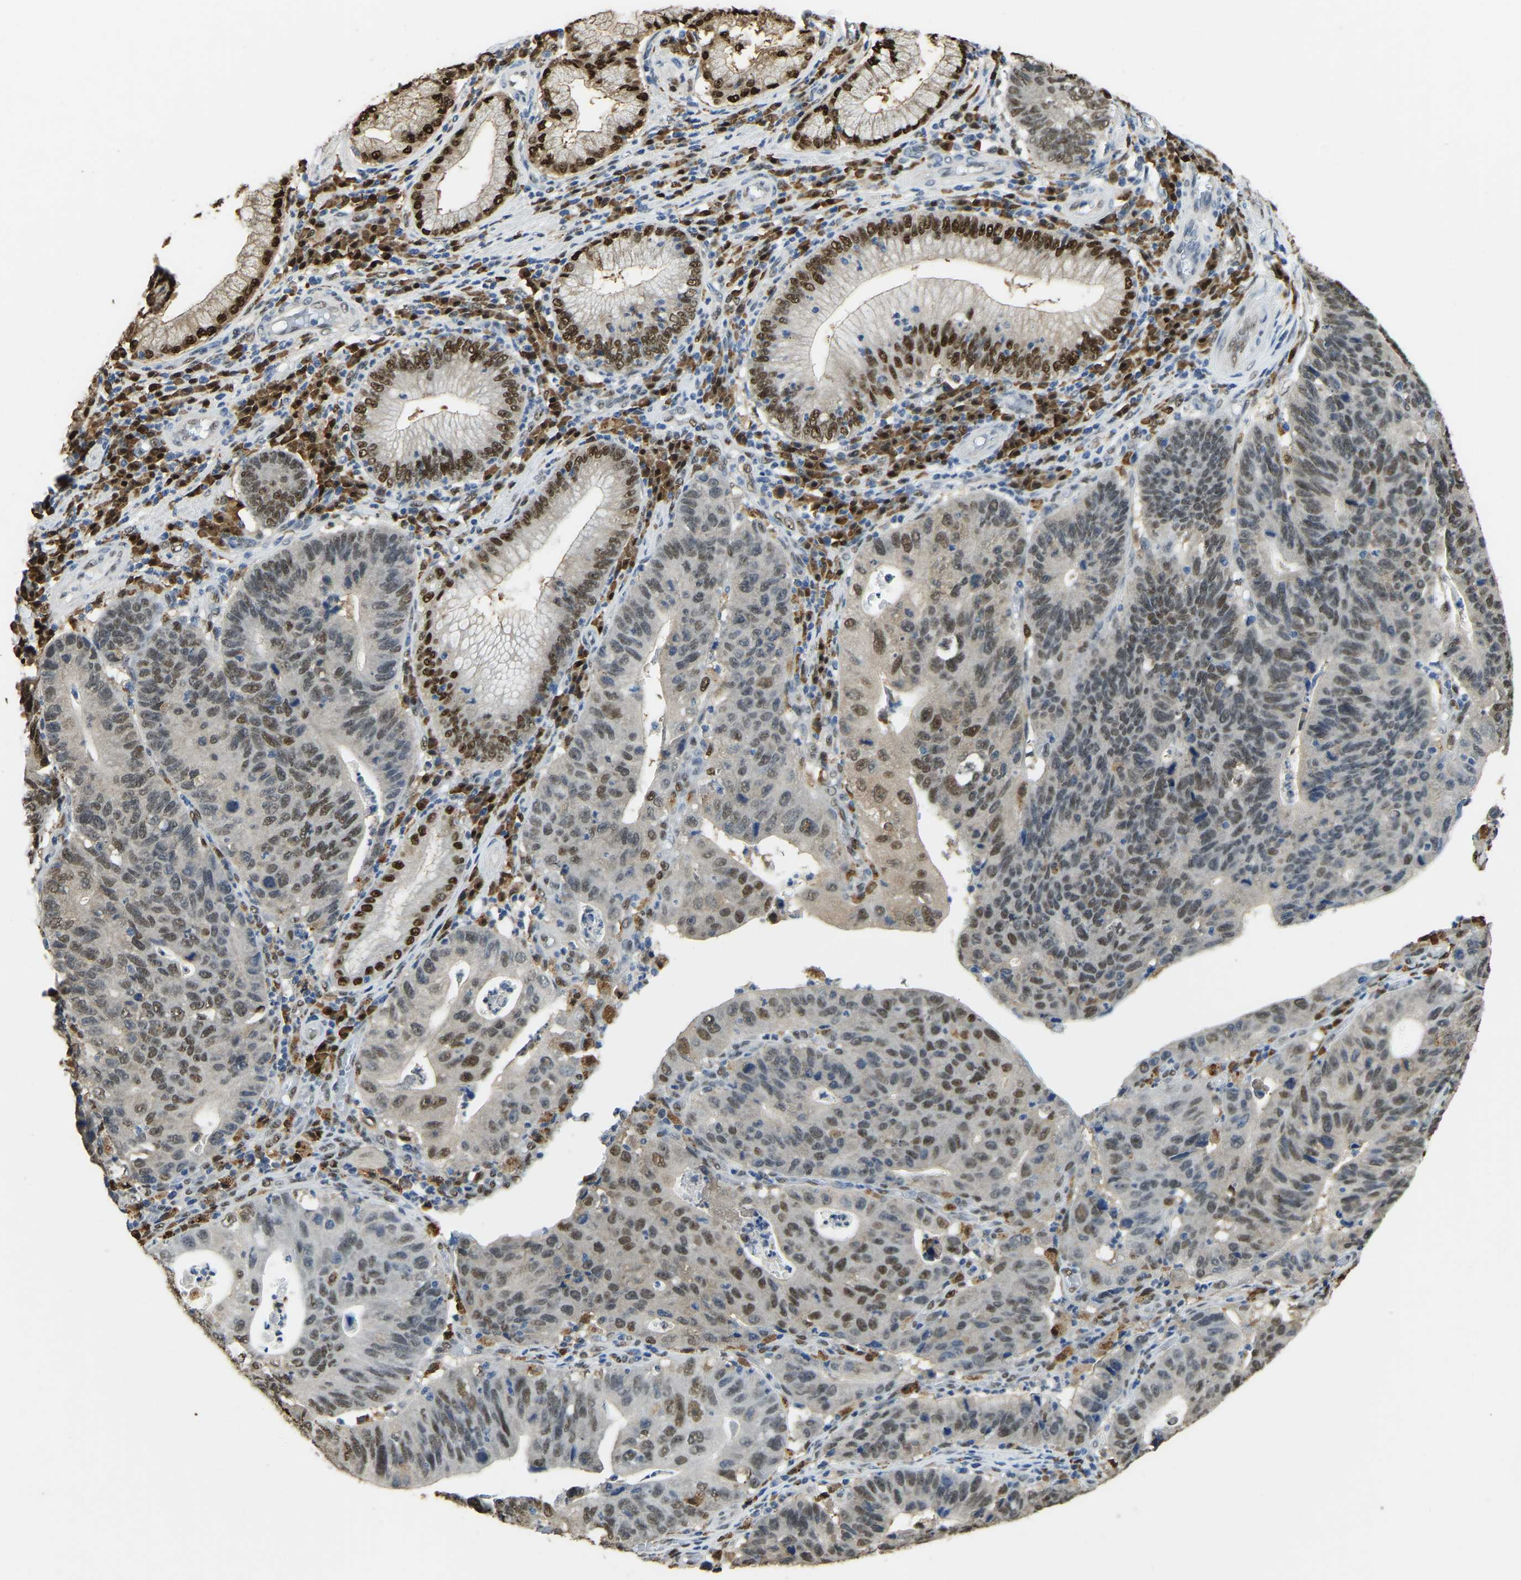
{"staining": {"intensity": "moderate", "quantity": "25%-75%", "location": "nuclear"}, "tissue": "stomach cancer", "cell_type": "Tumor cells", "image_type": "cancer", "snomed": [{"axis": "morphology", "description": "Adenocarcinoma, NOS"}, {"axis": "topography", "description": "Stomach"}], "caption": "Human stomach adenocarcinoma stained with a brown dye demonstrates moderate nuclear positive staining in approximately 25%-75% of tumor cells.", "gene": "NANS", "patient": {"sex": "male", "age": 59}}